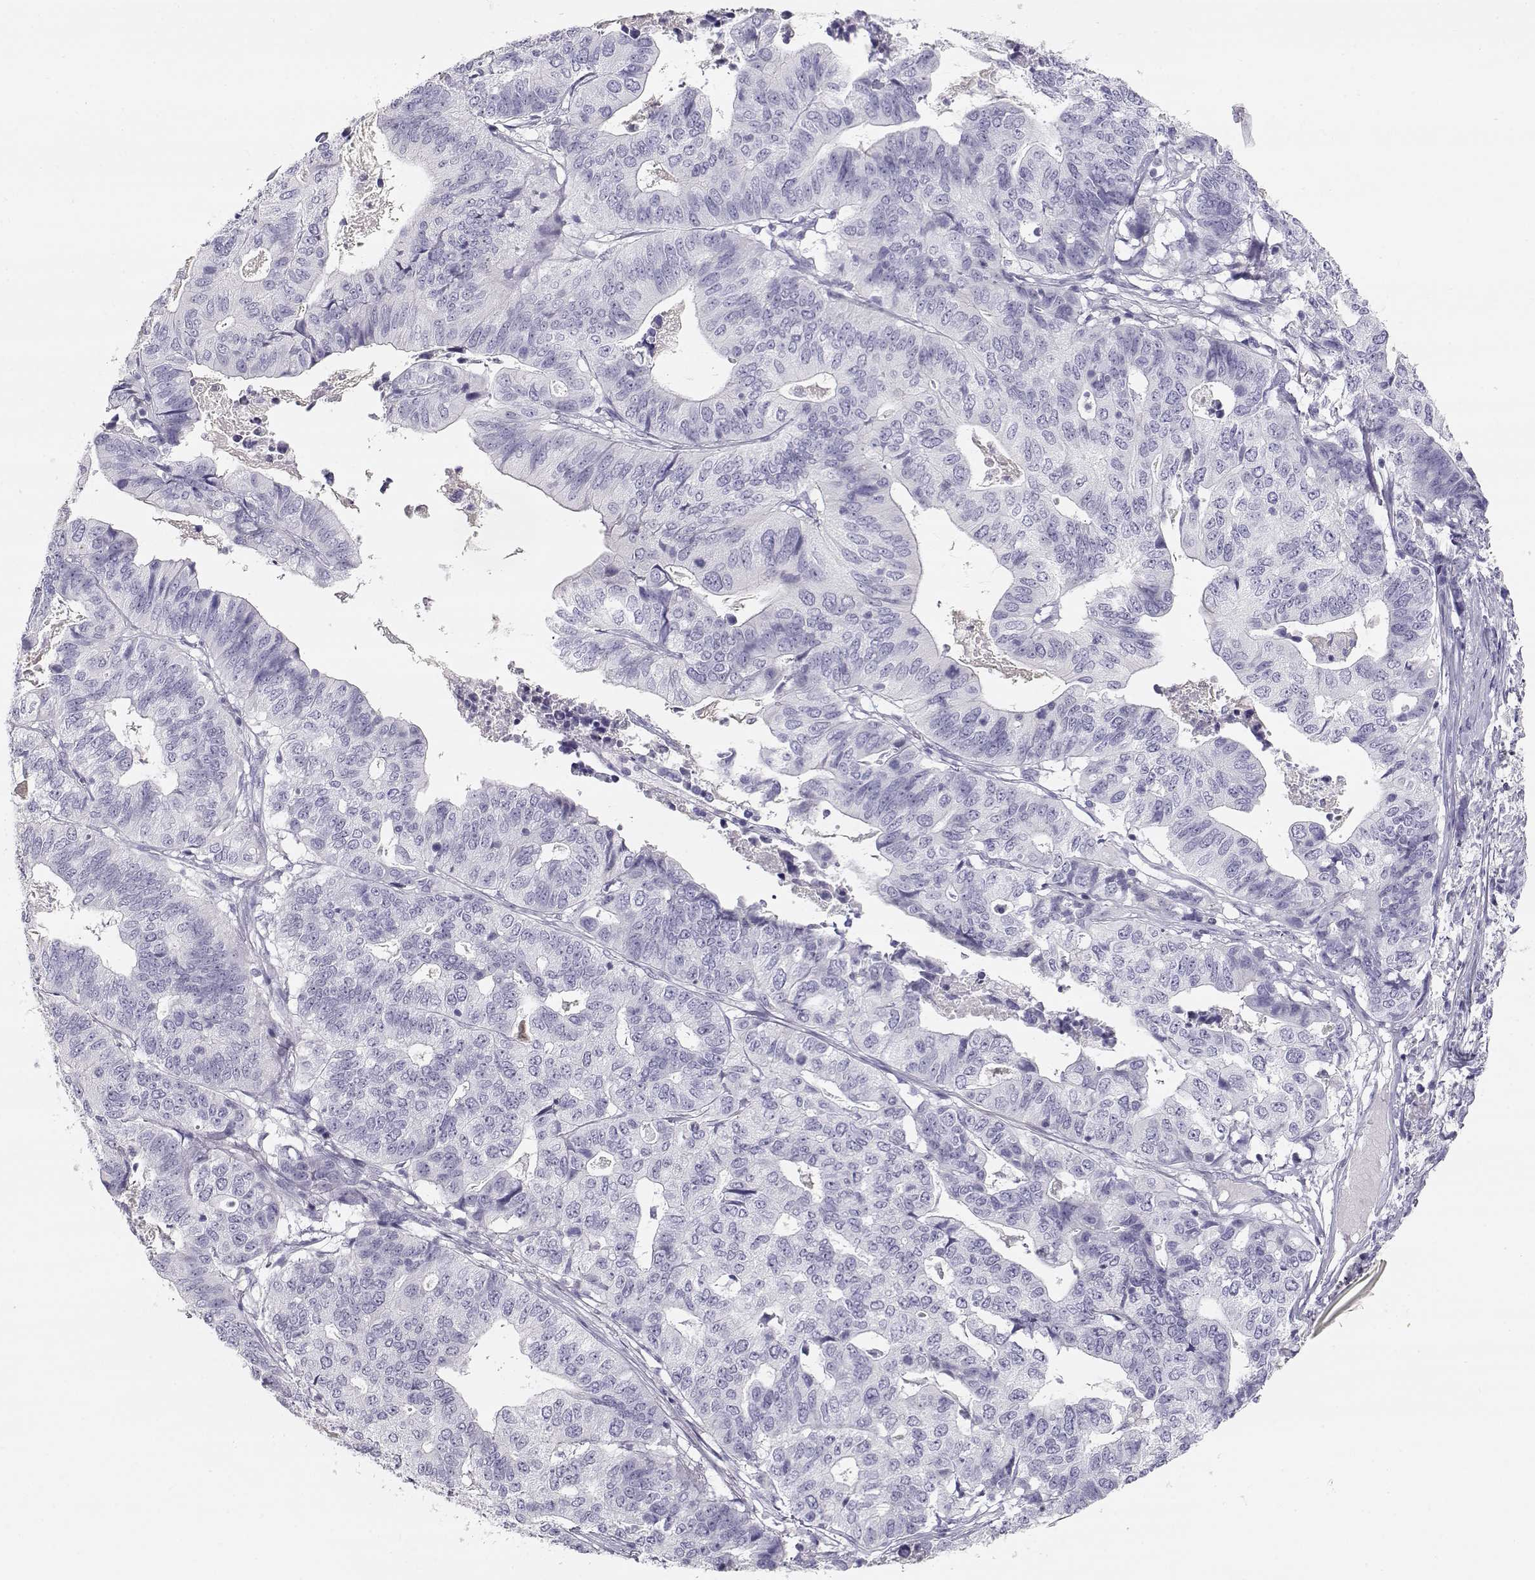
{"staining": {"intensity": "negative", "quantity": "none", "location": "none"}, "tissue": "stomach cancer", "cell_type": "Tumor cells", "image_type": "cancer", "snomed": [{"axis": "morphology", "description": "Adenocarcinoma, NOS"}, {"axis": "topography", "description": "Stomach, upper"}], "caption": "High power microscopy histopathology image of an immunohistochemistry (IHC) photomicrograph of stomach cancer, revealing no significant staining in tumor cells.", "gene": "SLCO6A1", "patient": {"sex": "female", "age": 67}}